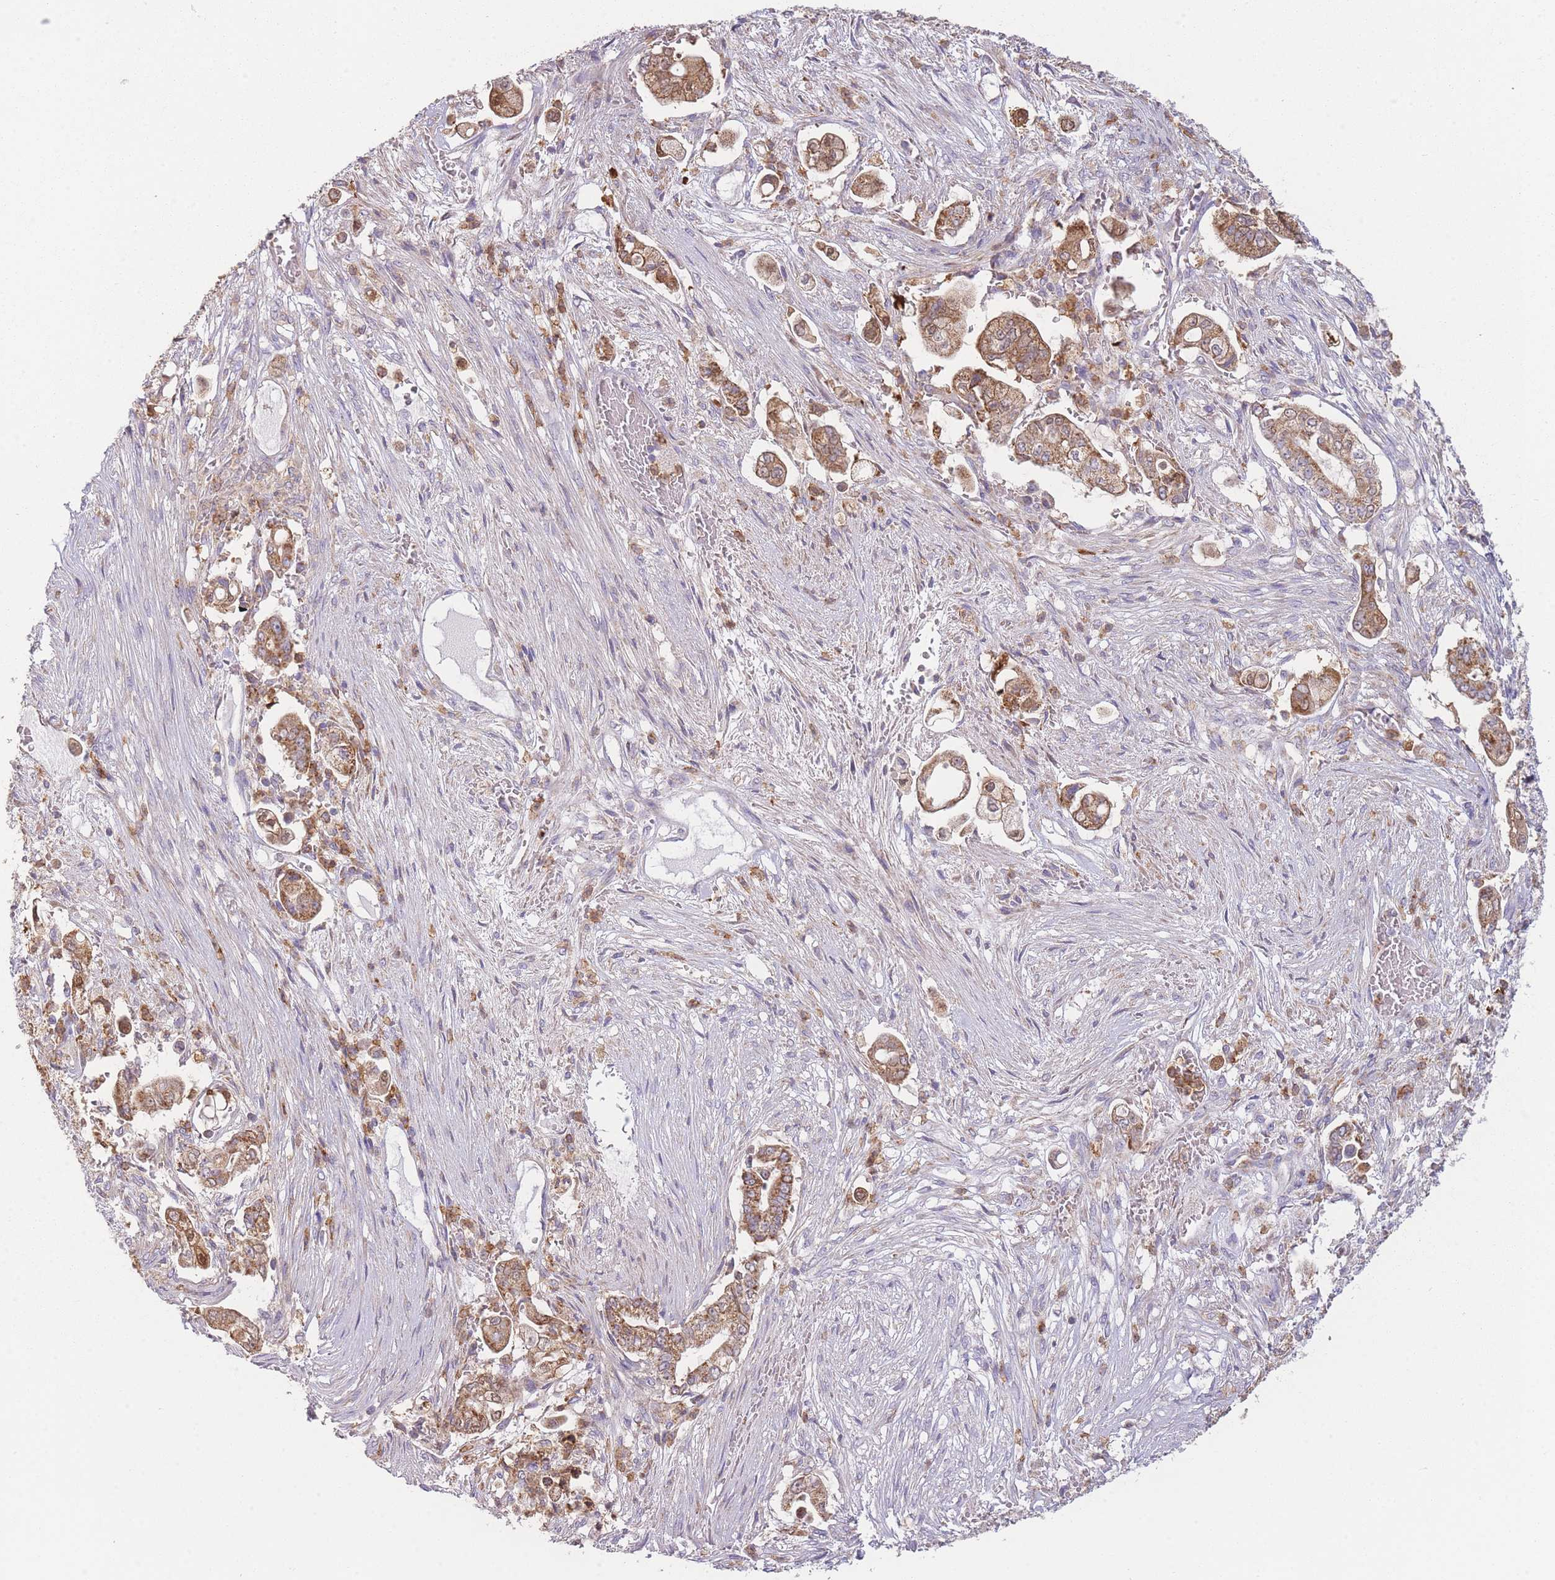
{"staining": {"intensity": "moderate", "quantity": ">75%", "location": "cytoplasmic/membranous"}, "tissue": "pancreatic cancer", "cell_type": "Tumor cells", "image_type": "cancer", "snomed": [{"axis": "morphology", "description": "Adenocarcinoma, NOS"}, {"axis": "topography", "description": "Pancreas"}], "caption": "Immunohistochemical staining of human pancreatic cancer exhibits moderate cytoplasmic/membranous protein staining in about >75% of tumor cells.", "gene": "PRAM1", "patient": {"sex": "female", "age": 69}}